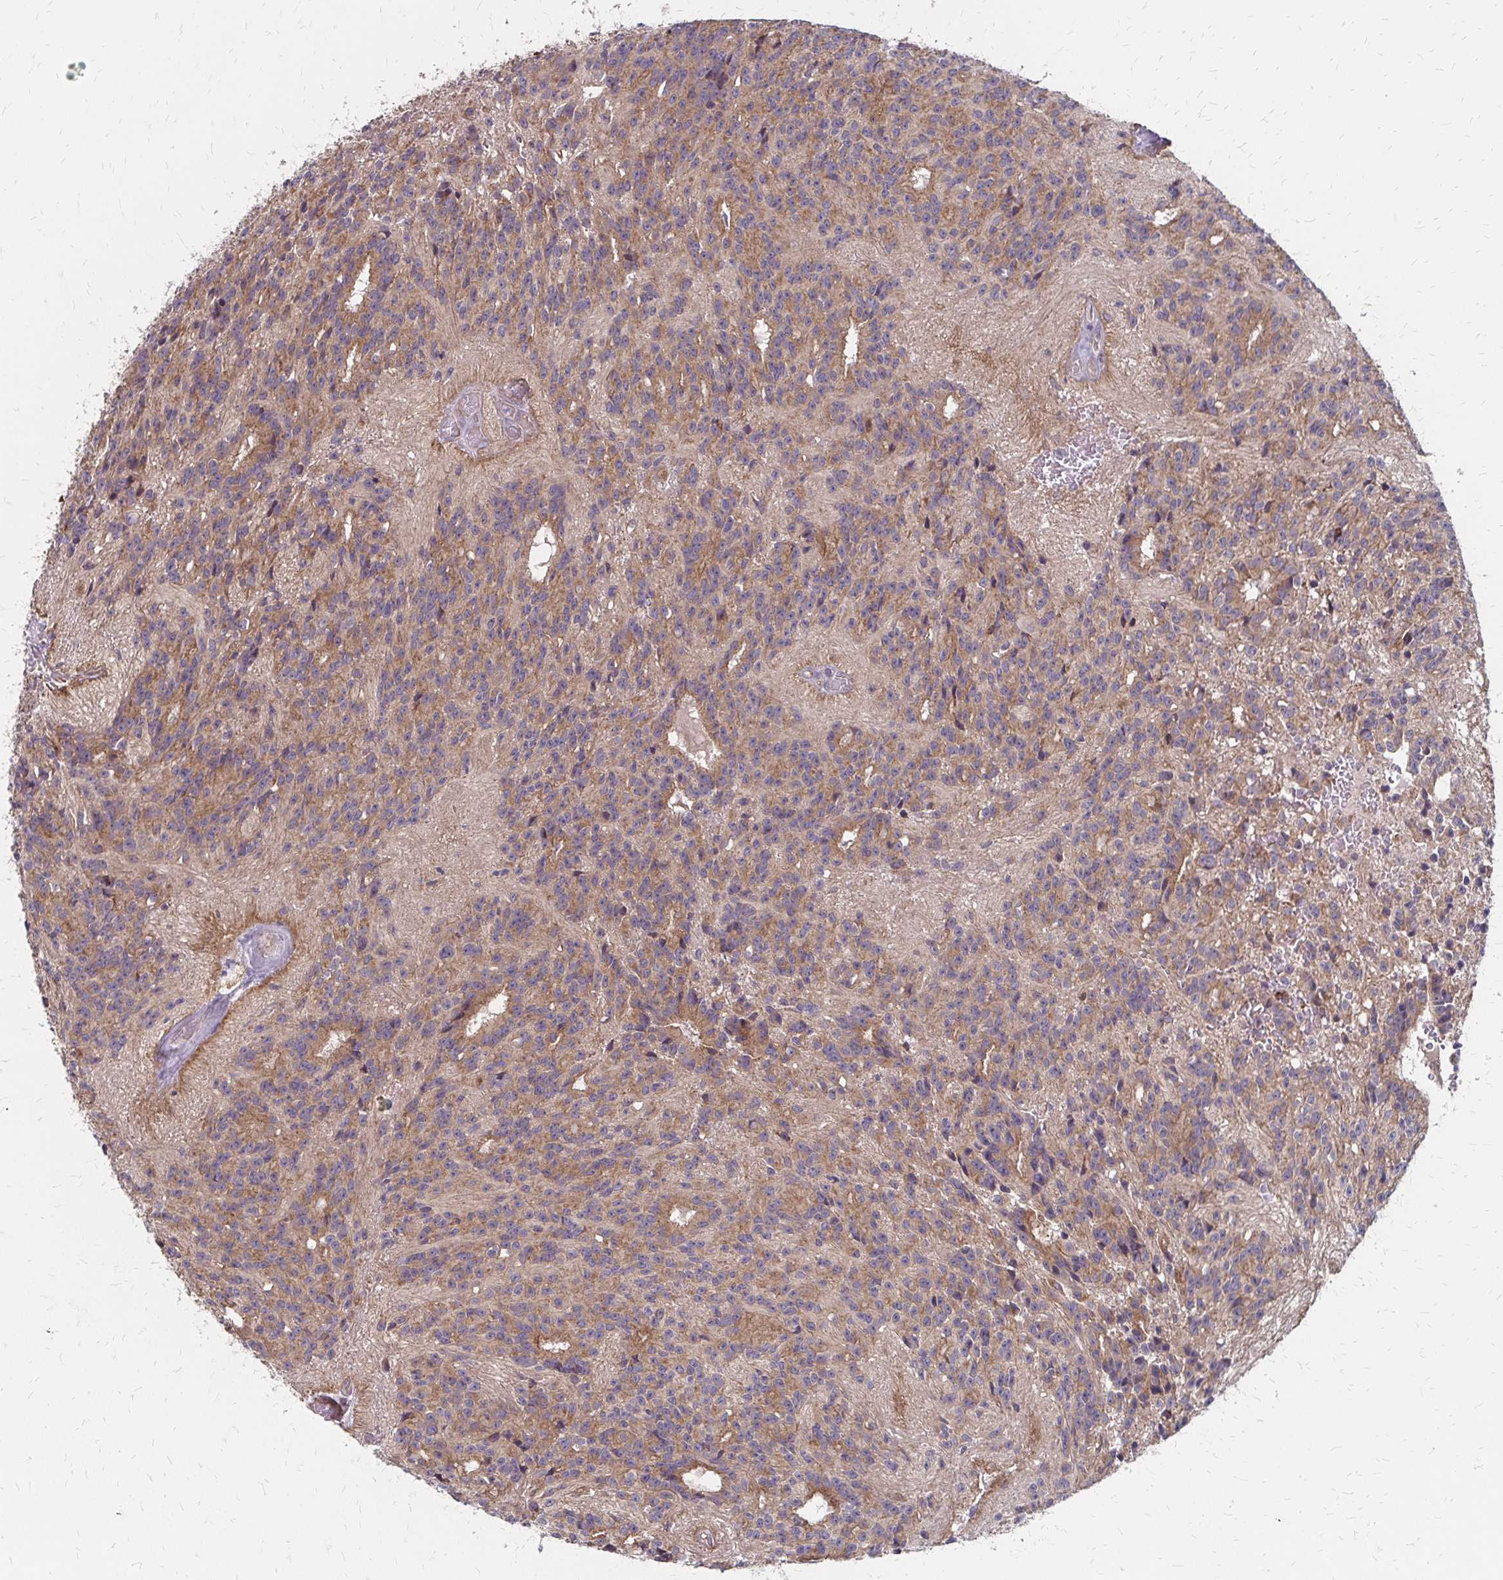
{"staining": {"intensity": "weak", "quantity": ">75%", "location": "cytoplasmic/membranous"}, "tissue": "glioma", "cell_type": "Tumor cells", "image_type": "cancer", "snomed": [{"axis": "morphology", "description": "Glioma, malignant, Low grade"}, {"axis": "topography", "description": "Brain"}], "caption": "Brown immunohistochemical staining in malignant glioma (low-grade) displays weak cytoplasmic/membranous staining in approximately >75% of tumor cells. (Stains: DAB (3,3'-diaminobenzidine) in brown, nuclei in blue, Microscopy: brightfield microscopy at high magnification).", "gene": "ZNF383", "patient": {"sex": "male", "age": 31}}